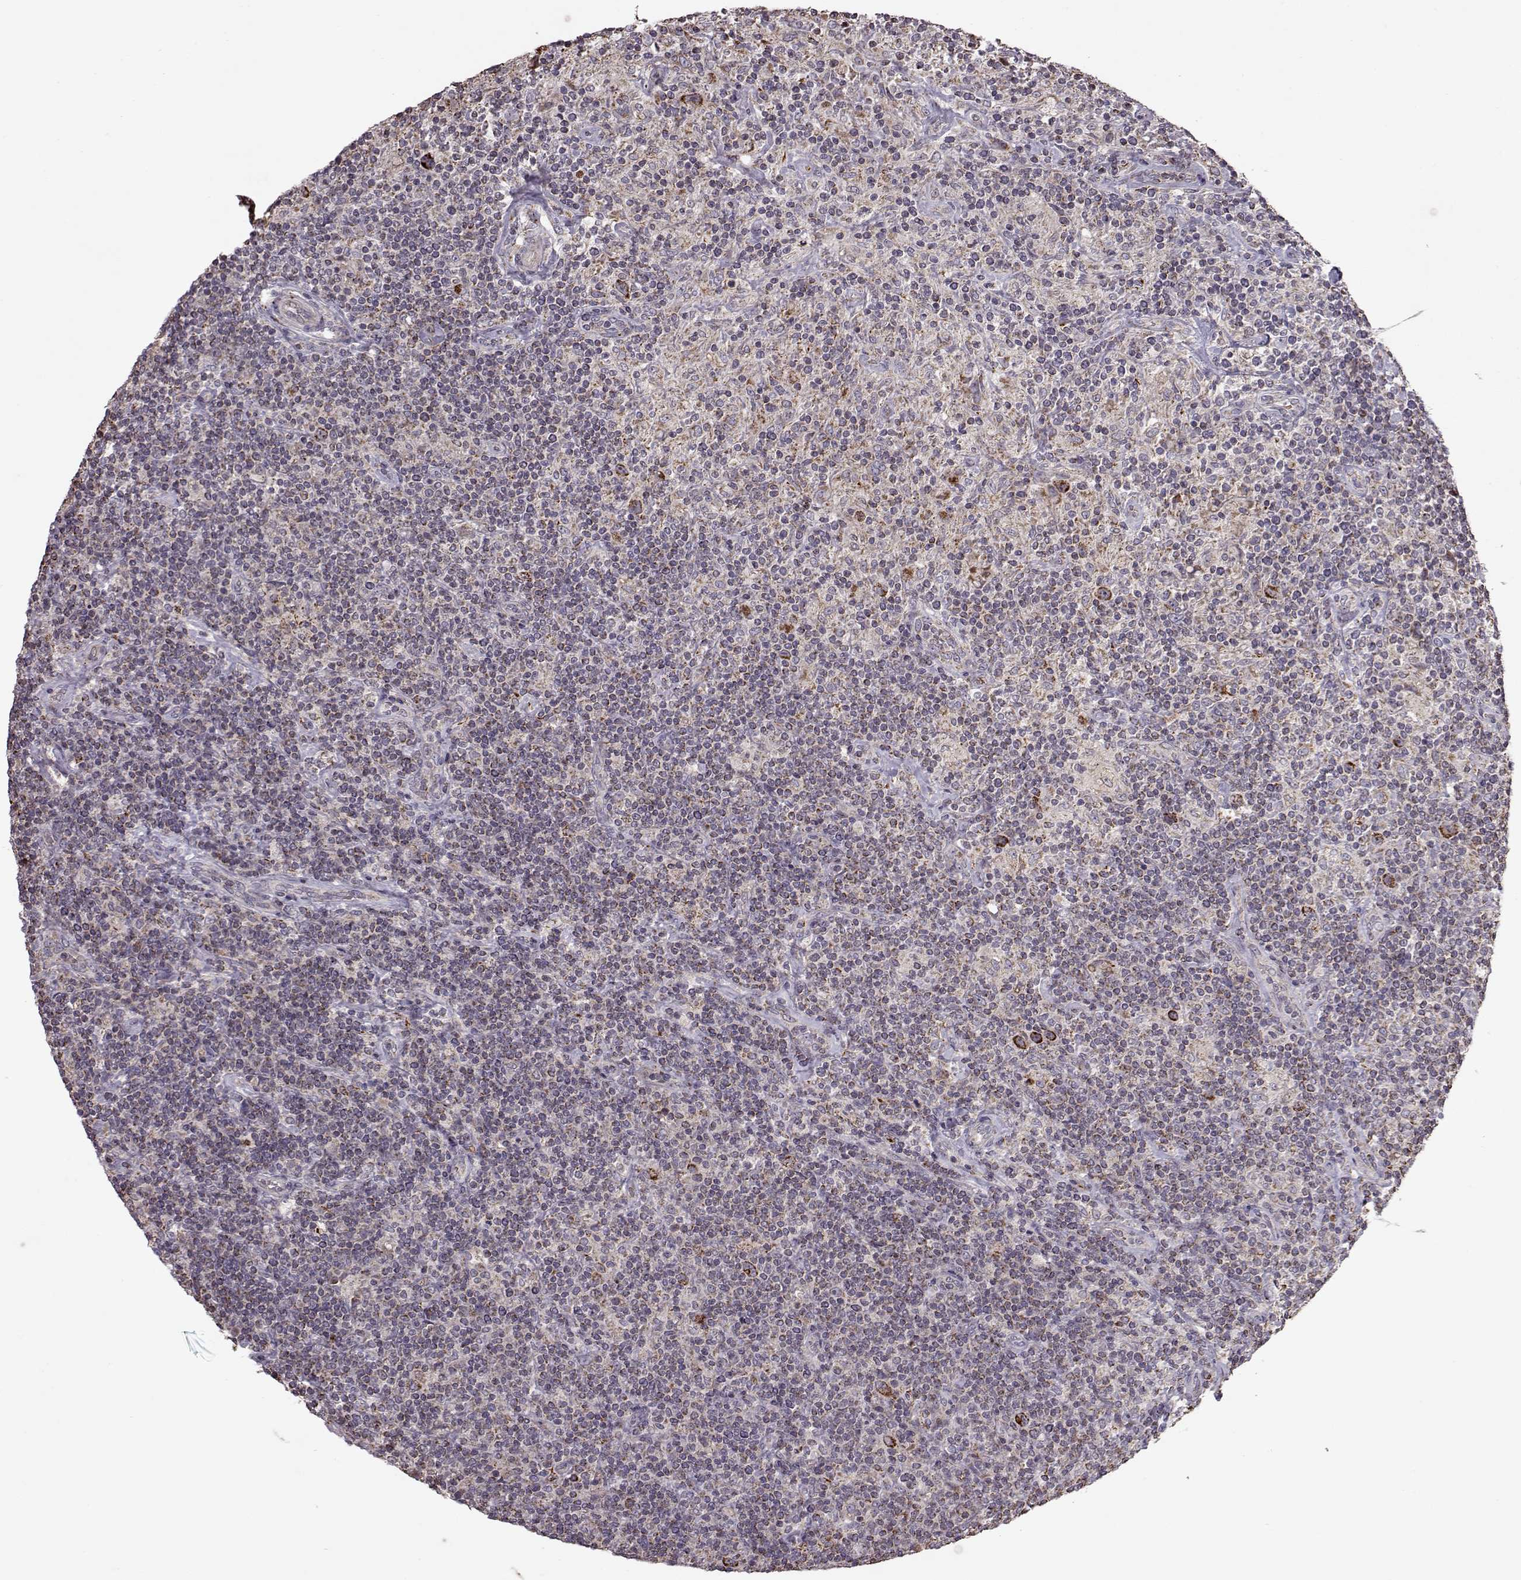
{"staining": {"intensity": "strong", "quantity": ">75%", "location": "cytoplasmic/membranous"}, "tissue": "lymphoma", "cell_type": "Tumor cells", "image_type": "cancer", "snomed": [{"axis": "morphology", "description": "Hodgkin's disease, NOS"}, {"axis": "topography", "description": "Lymph node"}], "caption": "Hodgkin's disease tissue exhibits strong cytoplasmic/membranous expression in approximately >75% of tumor cells", "gene": "CMTM3", "patient": {"sex": "male", "age": 70}}